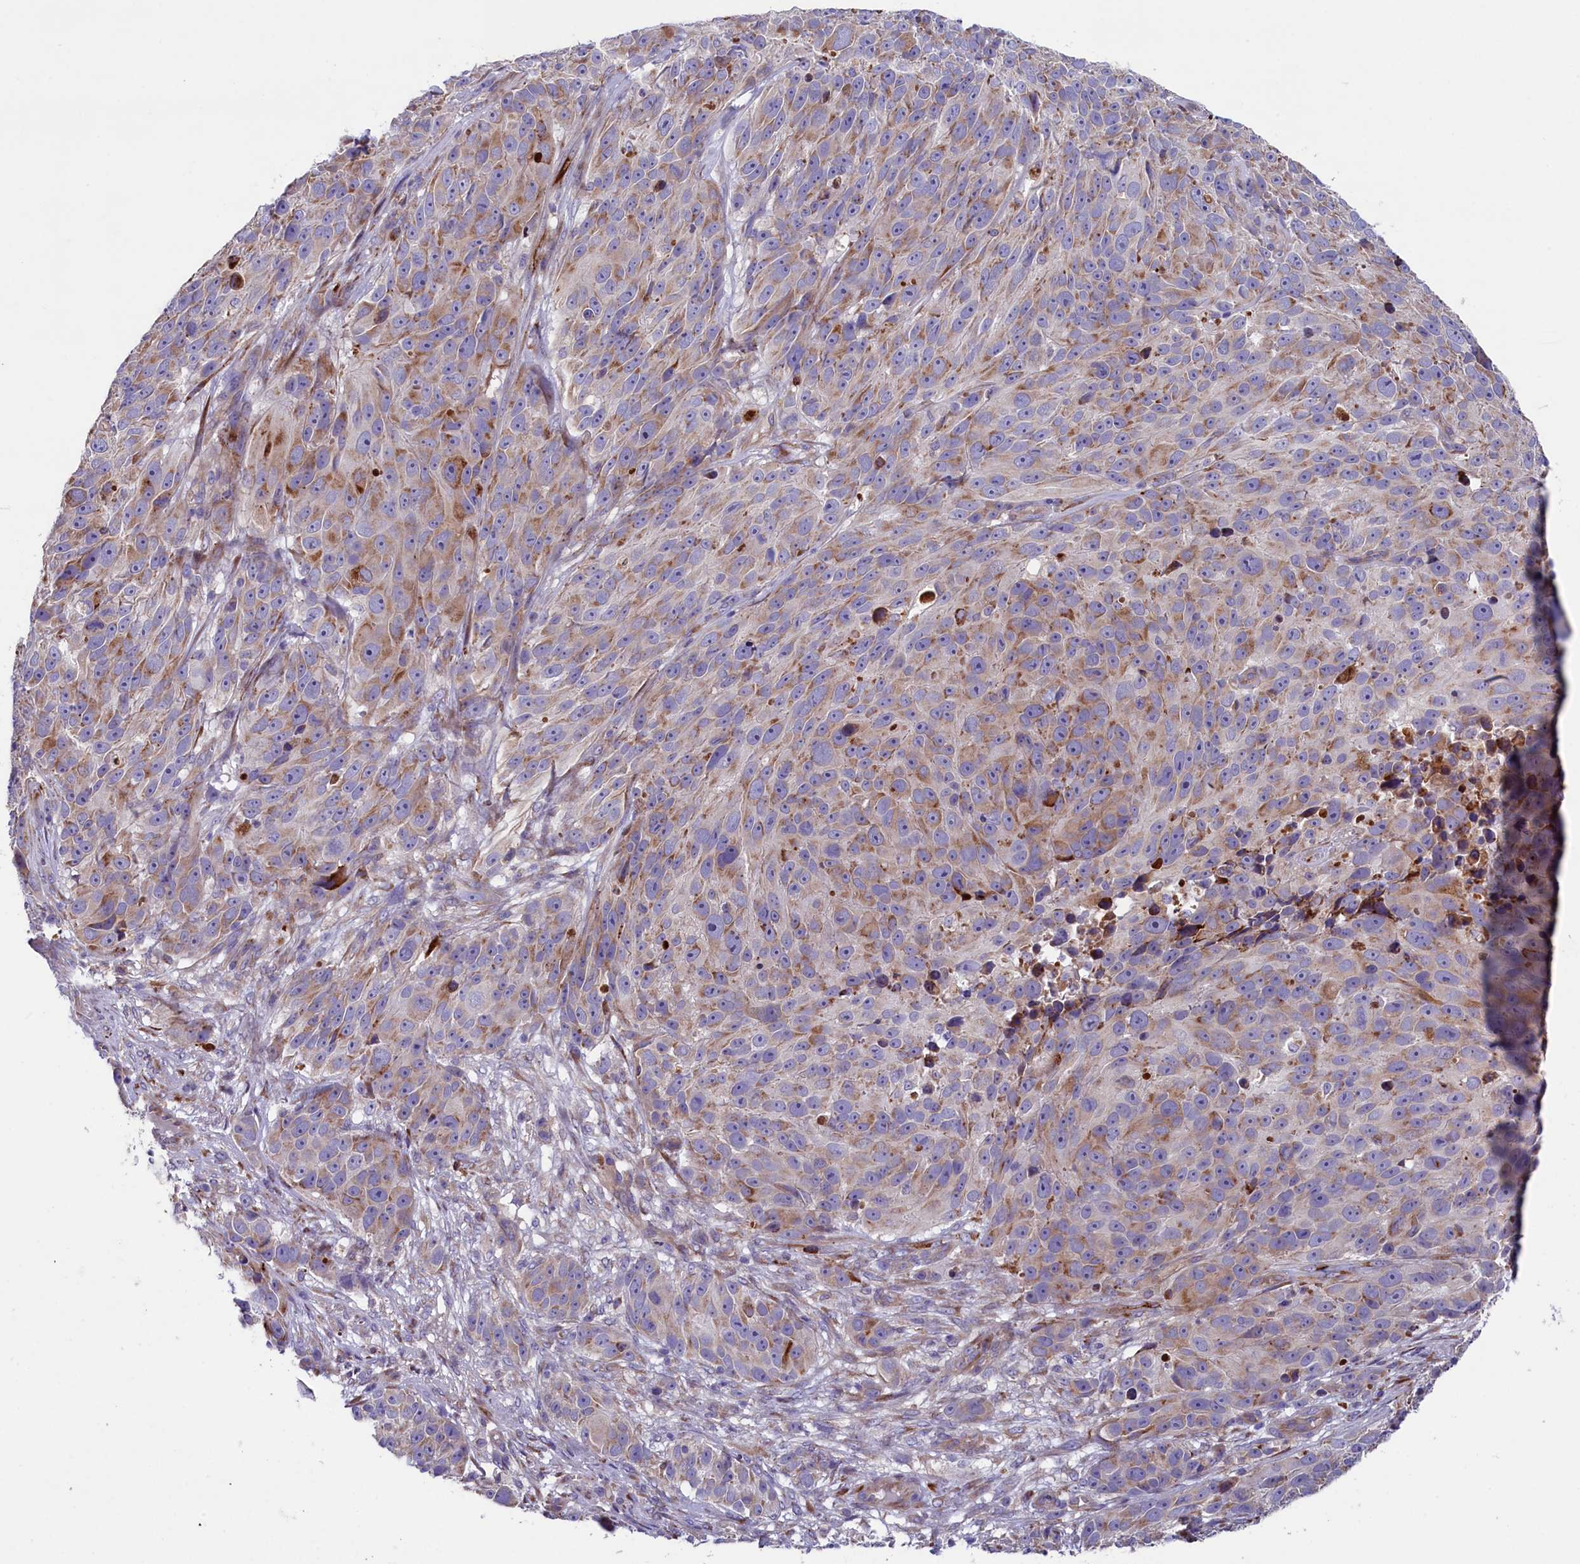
{"staining": {"intensity": "weak", "quantity": "25%-75%", "location": "cytoplasmic/membranous"}, "tissue": "melanoma", "cell_type": "Tumor cells", "image_type": "cancer", "snomed": [{"axis": "morphology", "description": "Malignant melanoma, NOS"}, {"axis": "topography", "description": "Skin"}], "caption": "Human malignant melanoma stained for a protein (brown) displays weak cytoplasmic/membranous positive expression in approximately 25%-75% of tumor cells.", "gene": "GPR108", "patient": {"sex": "male", "age": 84}}